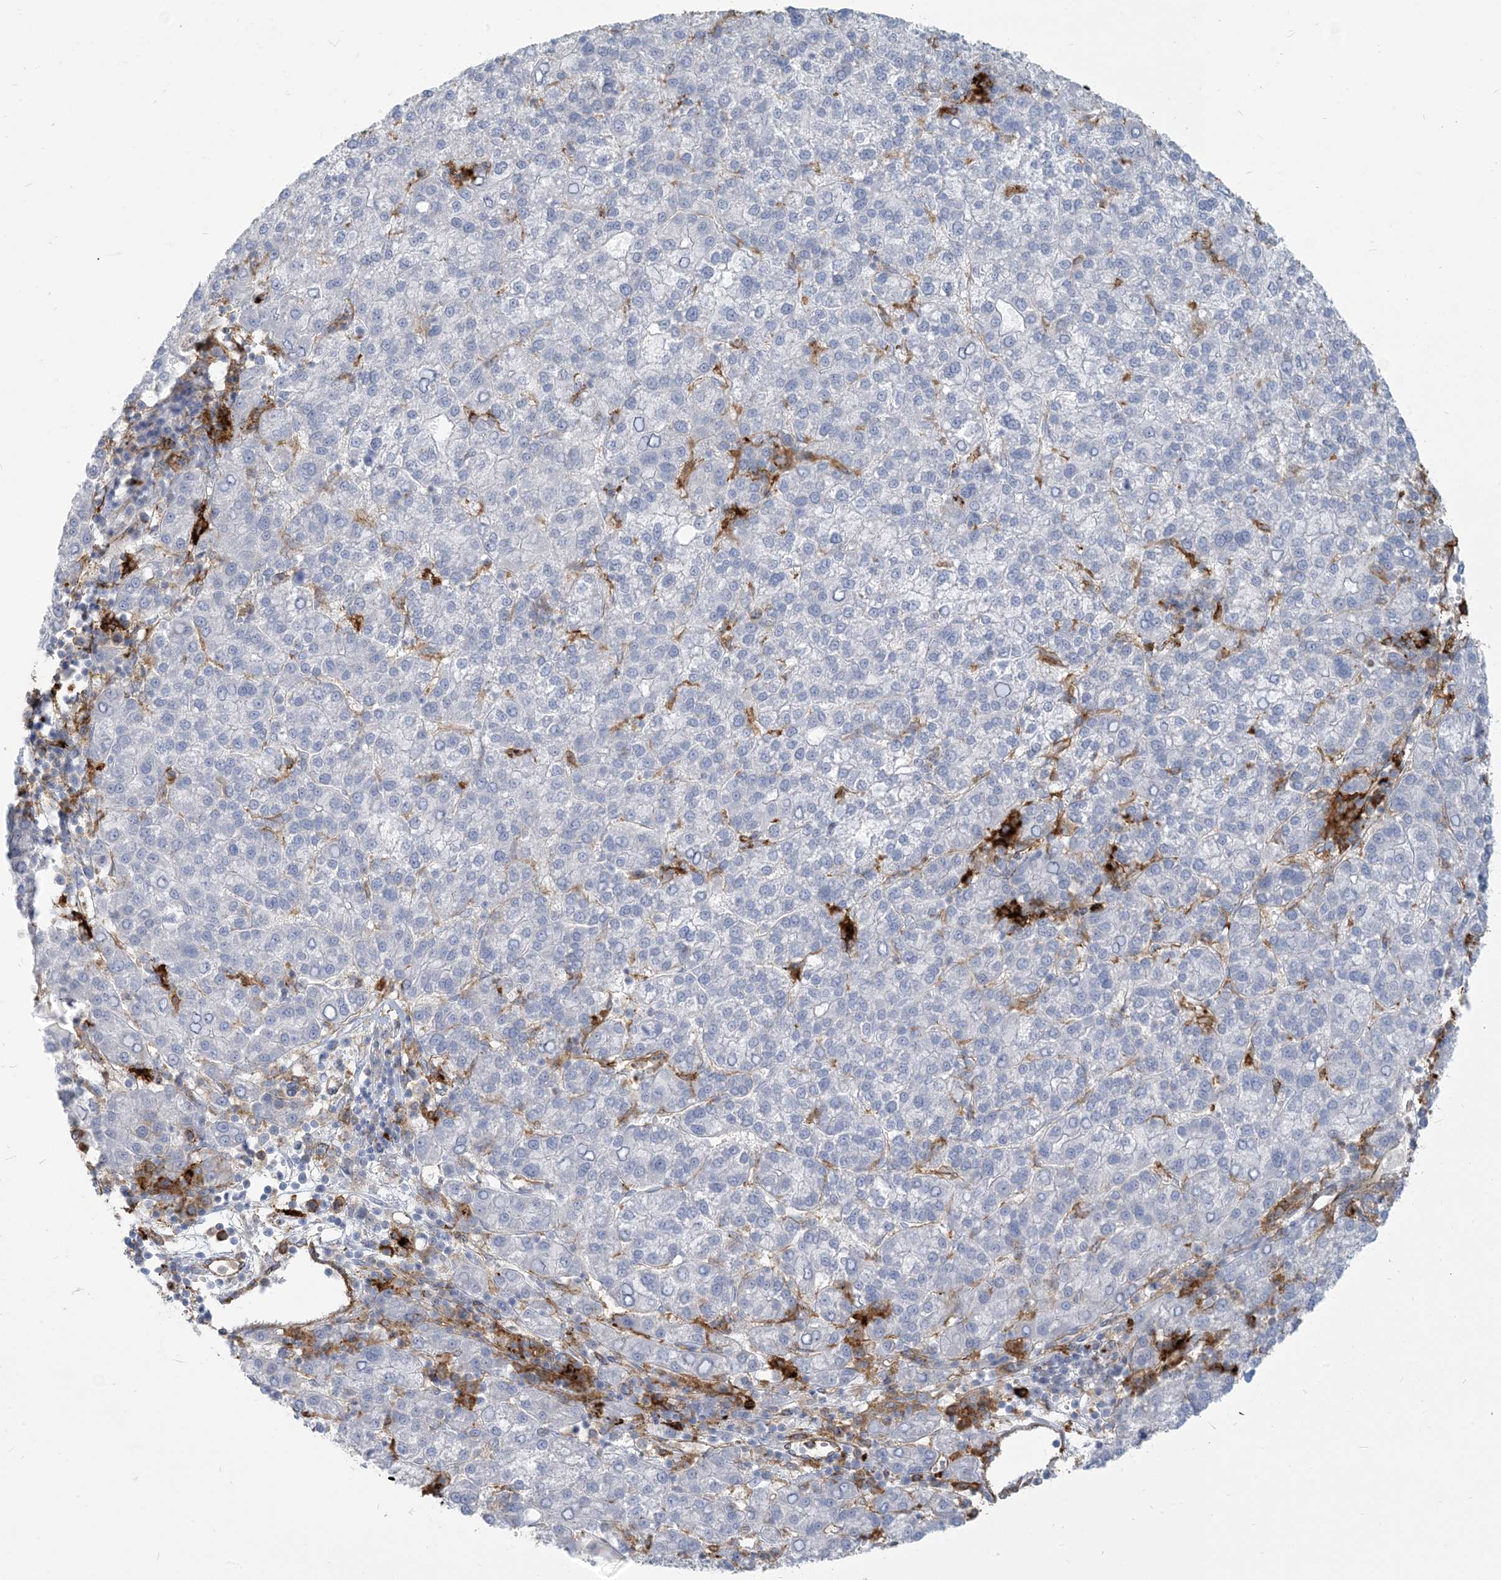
{"staining": {"intensity": "negative", "quantity": "none", "location": "none"}, "tissue": "liver cancer", "cell_type": "Tumor cells", "image_type": "cancer", "snomed": [{"axis": "morphology", "description": "Carcinoma, Hepatocellular, NOS"}, {"axis": "topography", "description": "Liver"}], "caption": "High magnification brightfield microscopy of liver cancer stained with DAB (brown) and counterstained with hematoxylin (blue): tumor cells show no significant positivity.", "gene": "HLA-DRB1", "patient": {"sex": "female", "age": 58}}